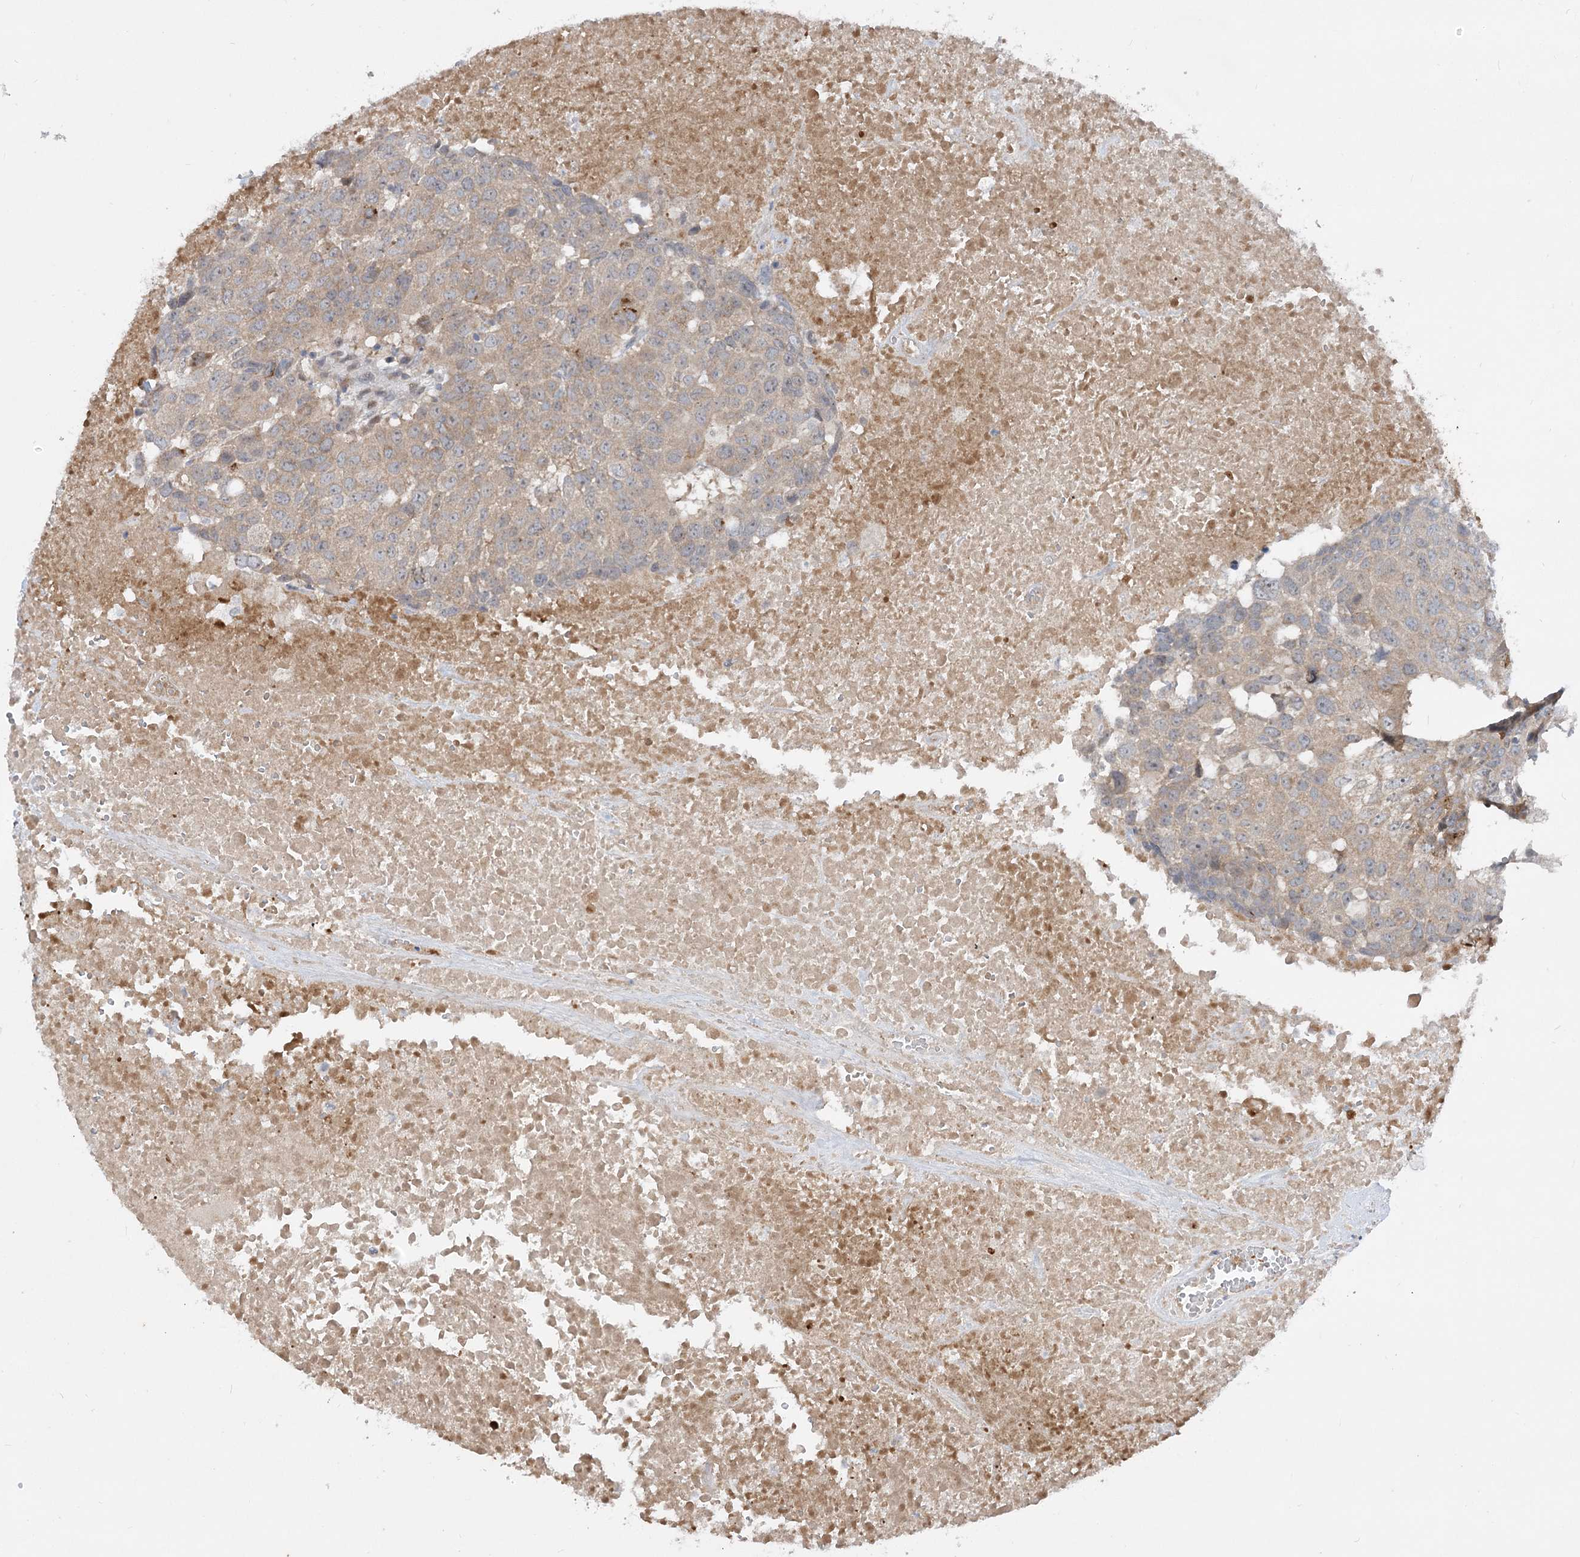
{"staining": {"intensity": "weak", "quantity": ">75%", "location": "cytoplasmic/membranous"}, "tissue": "head and neck cancer", "cell_type": "Tumor cells", "image_type": "cancer", "snomed": [{"axis": "morphology", "description": "Squamous cell carcinoma, NOS"}, {"axis": "topography", "description": "Head-Neck"}], "caption": "An IHC histopathology image of neoplastic tissue is shown. Protein staining in brown highlights weak cytoplasmic/membranous positivity in head and neck squamous cell carcinoma within tumor cells.", "gene": "FGF19", "patient": {"sex": "male", "age": 66}}